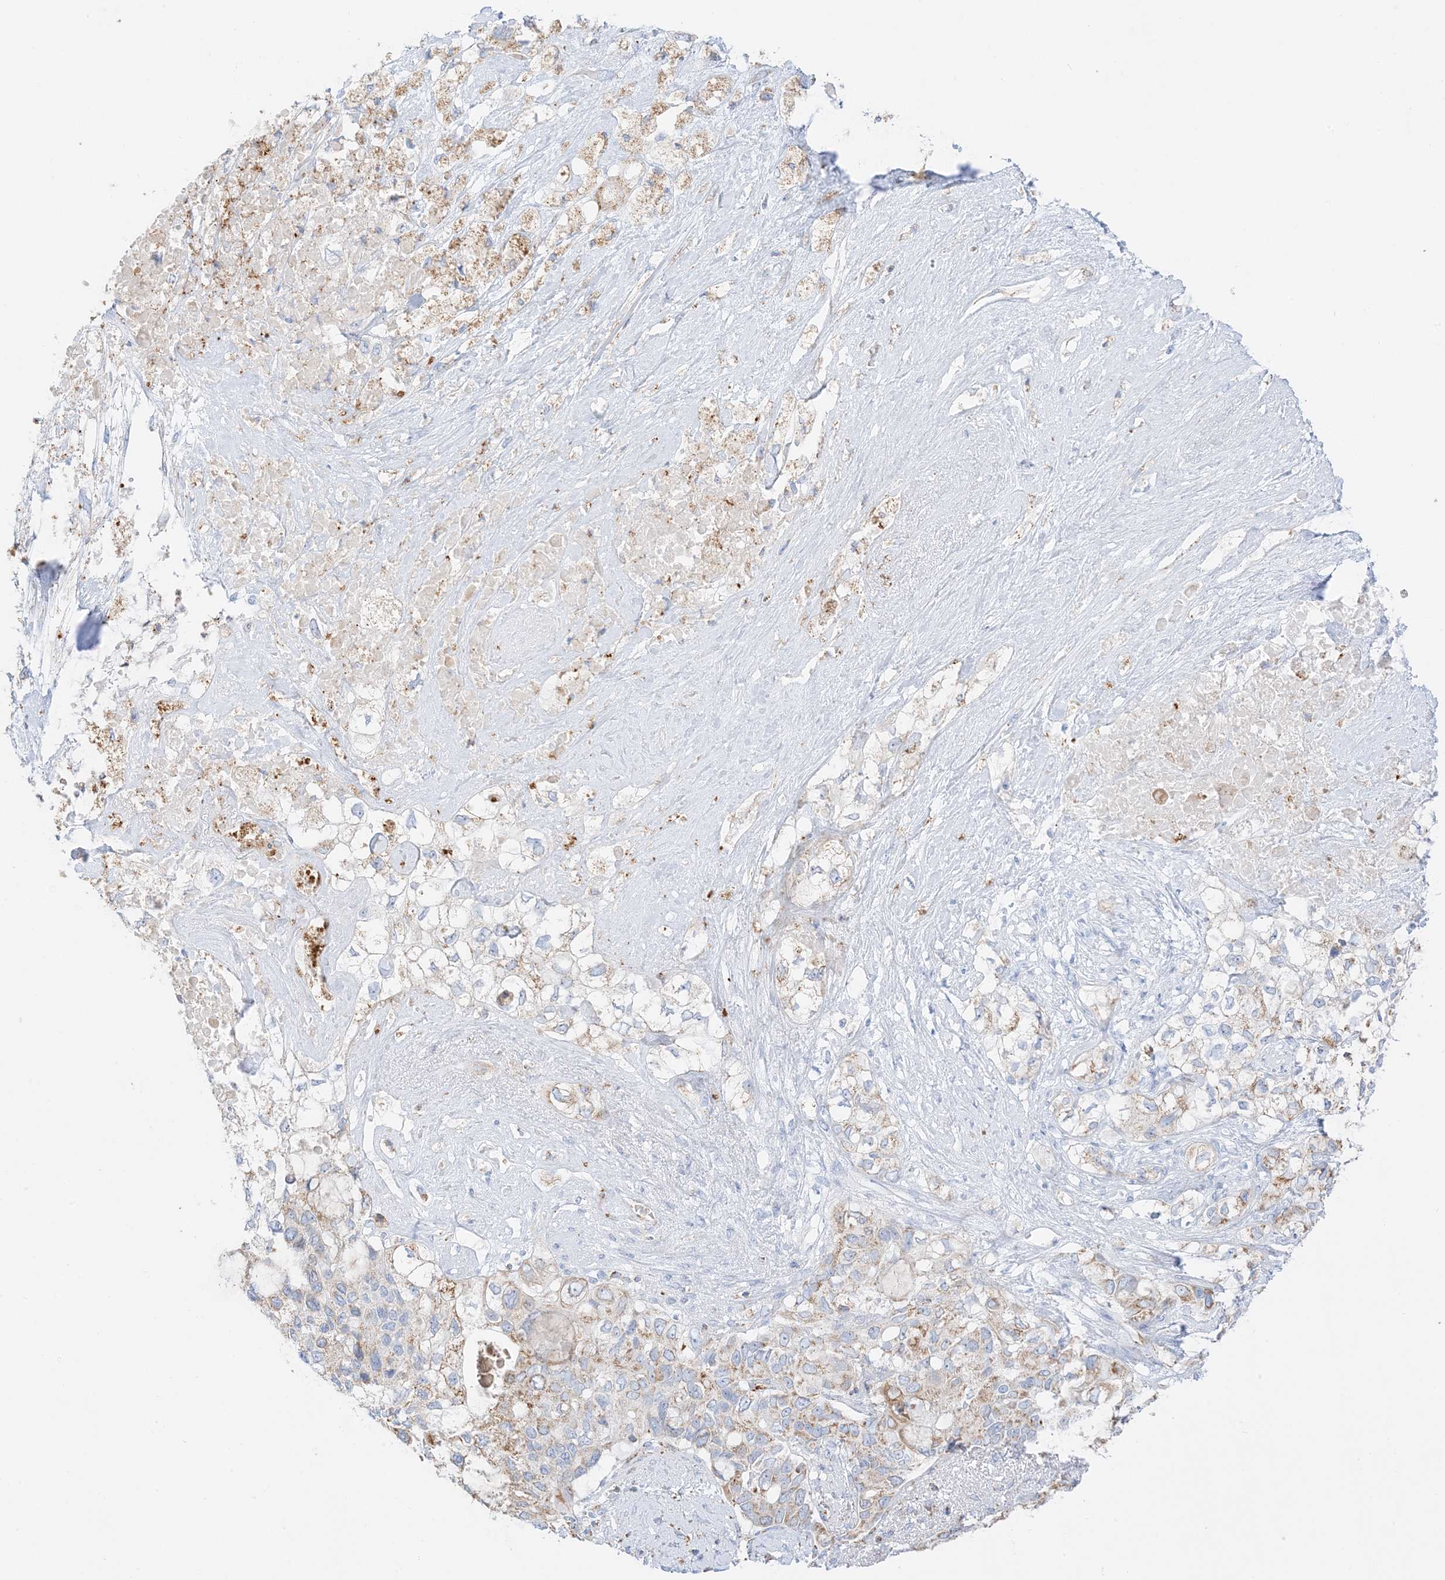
{"staining": {"intensity": "moderate", "quantity": "25%-75%", "location": "cytoplasmic/membranous"}, "tissue": "pancreatic cancer", "cell_type": "Tumor cells", "image_type": "cancer", "snomed": [{"axis": "morphology", "description": "Adenocarcinoma, NOS"}, {"axis": "topography", "description": "Pancreas"}], "caption": "About 25%-75% of tumor cells in human pancreatic cancer (adenocarcinoma) exhibit moderate cytoplasmic/membranous protein positivity as visualized by brown immunohistochemical staining.", "gene": "CAPN13", "patient": {"sex": "female", "age": 56}}